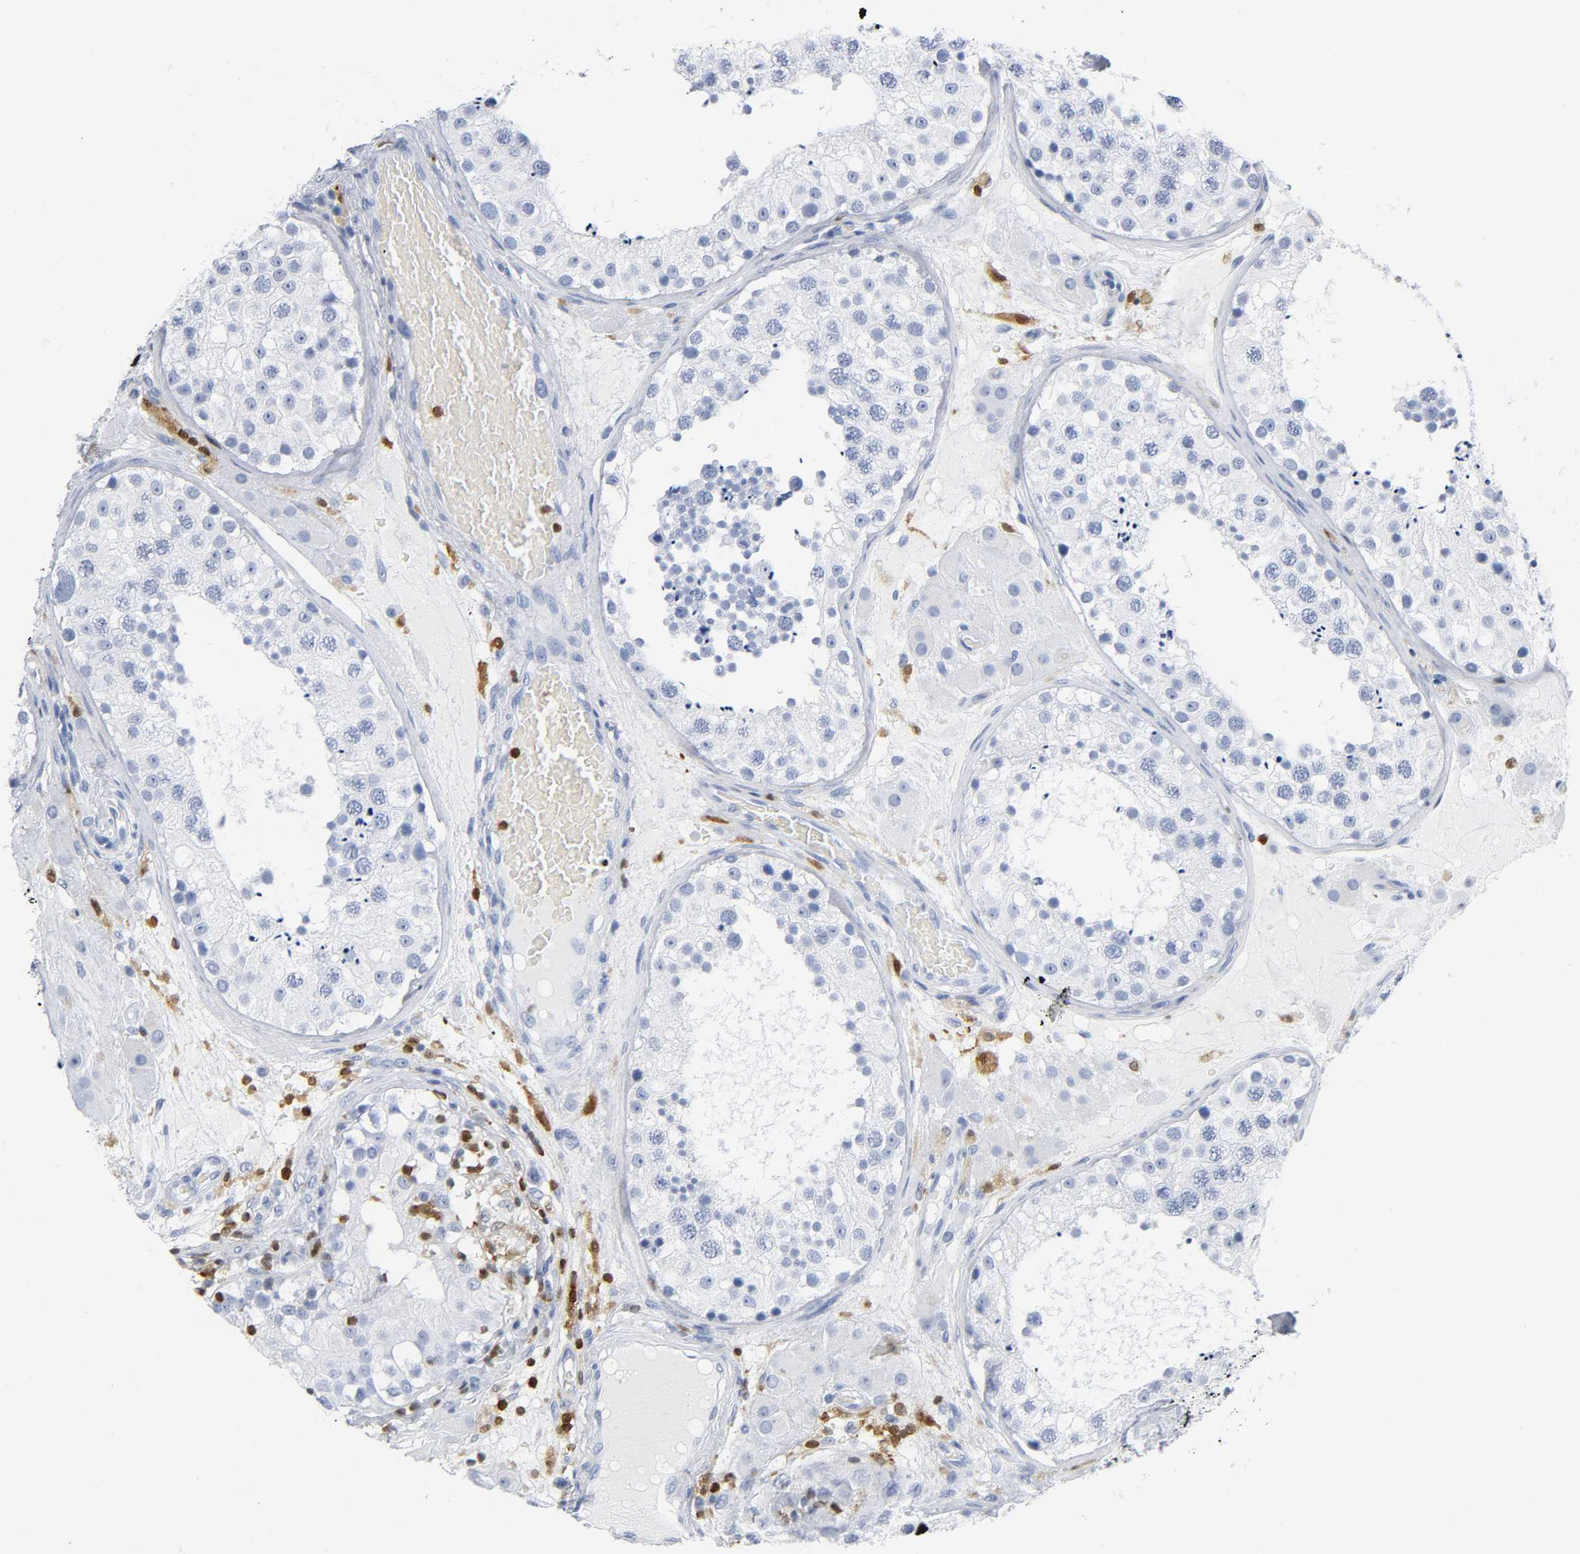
{"staining": {"intensity": "negative", "quantity": "none", "location": "none"}, "tissue": "testis", "cell_type": "Cells in seminiferous ducts", "image_type": "normal", "snomed": [{"axis": "morphology", "description": "Normal tissue, NOS"}, {"axis": "topography", "description": "Testis"}], "caption": "Immunohistochemical staining of normal human testis exhibits no significant staining in cells in seminiferous ducts. (DAB (3,3'-diaminobenzidine) immunohistochemistry (IHC) visualized using brightfield microscopy, high magnification).", "gene": "DOK2", "patient": {"sex": "male", "age": 26}}